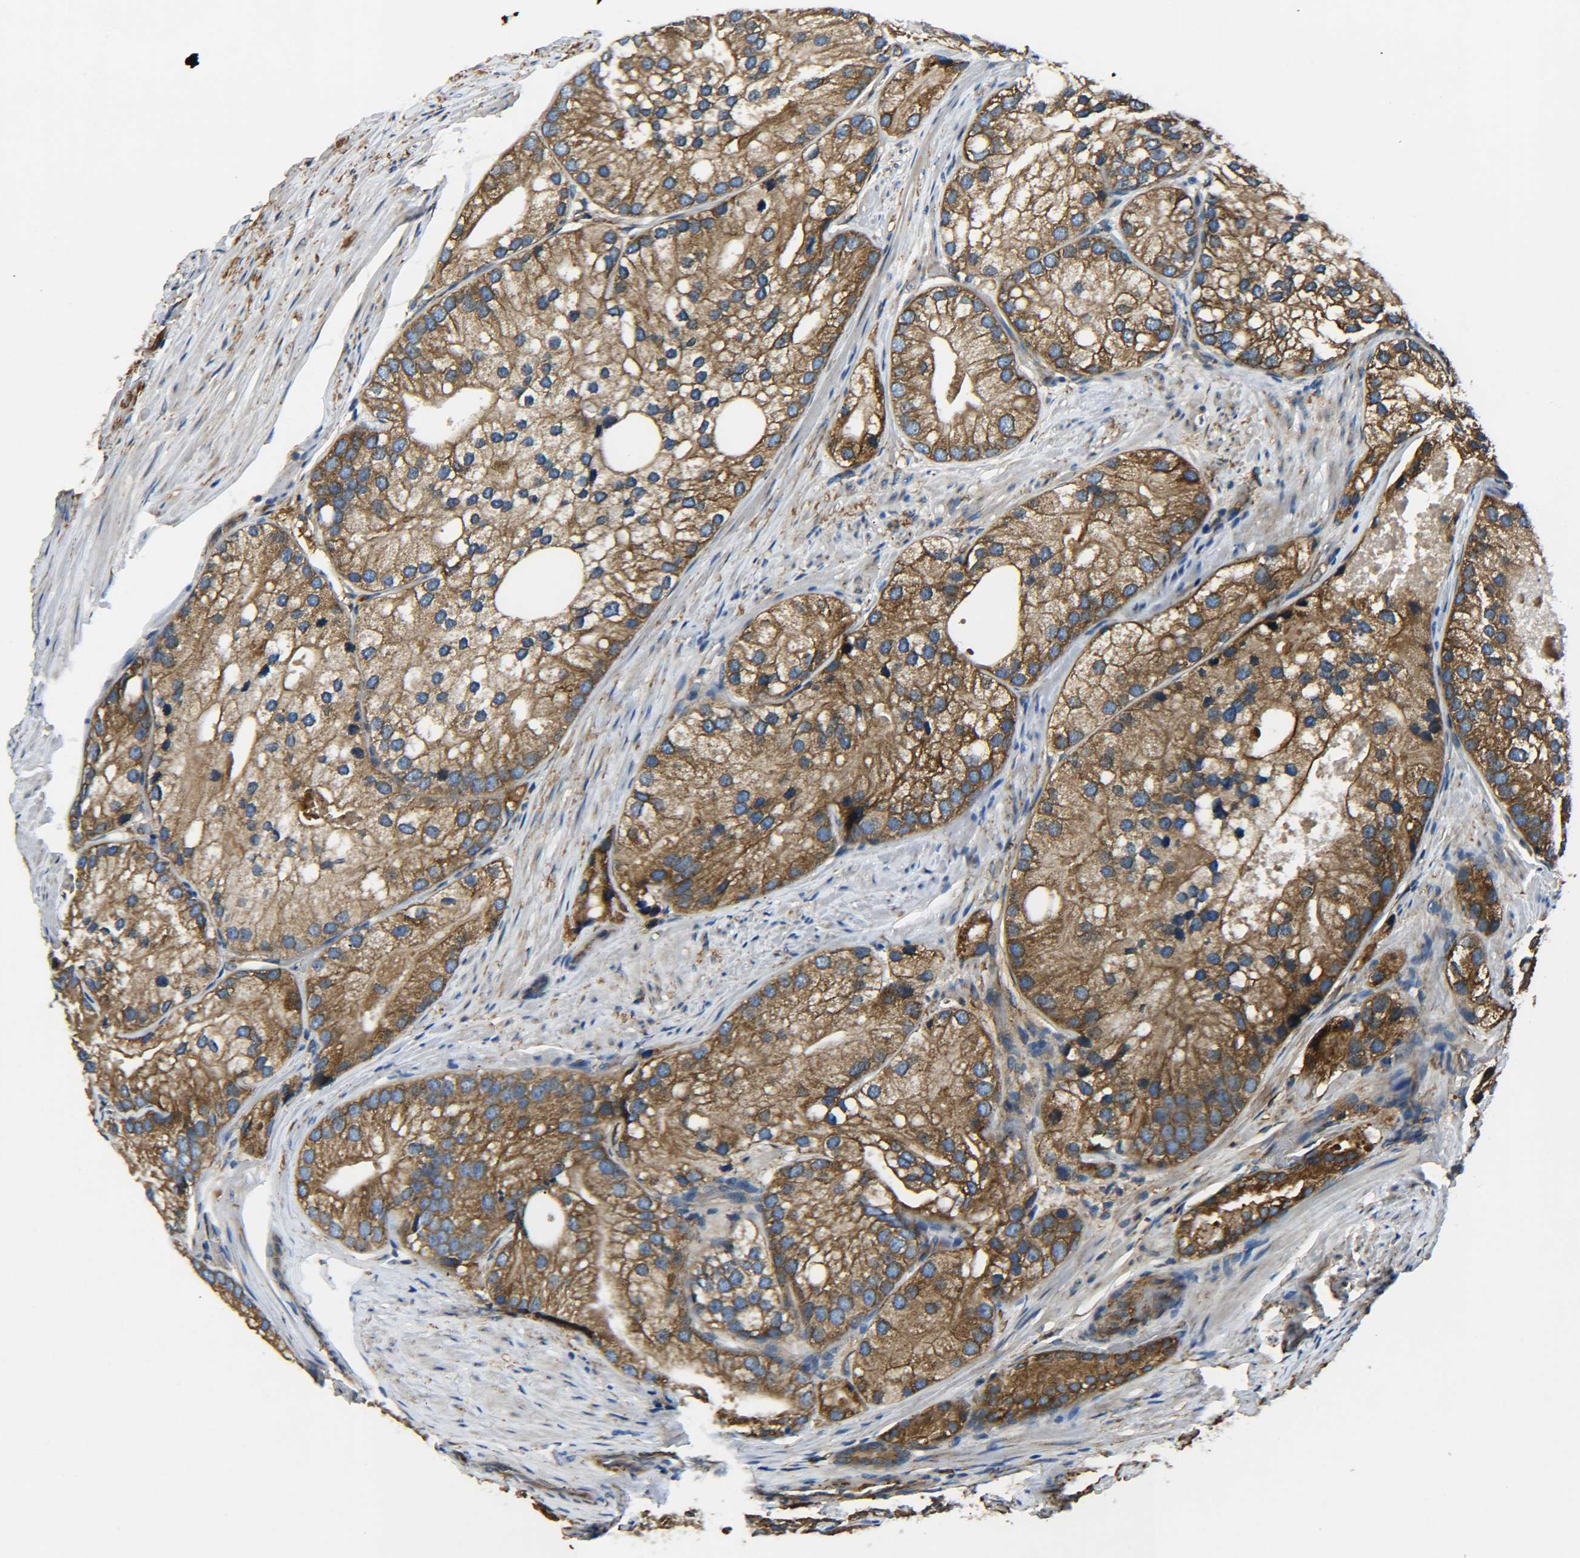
{"staining": {"intensity": "moderate", "quantity": ">75%", "location": "cytoplasmic/membranous"}, "tissue": "prostate cancer", "cell_type": "Tumor cells", "image_type": "cancer", "snomed": [{"axis": "morphology", "description": "Adenocarcinoma, Low grade"}, {"axis": "topography", "description": "Prostate"}], "caption": "Prostate cancer (adenocarcinoma (low-grade)) was stained to show a protein in brown. There is medium levels of moderate cytoplasmic/membranous positivity in about >75% of tumor cells.", "gene": "PREB", "patient": {"sex": "male", "age": 69}}